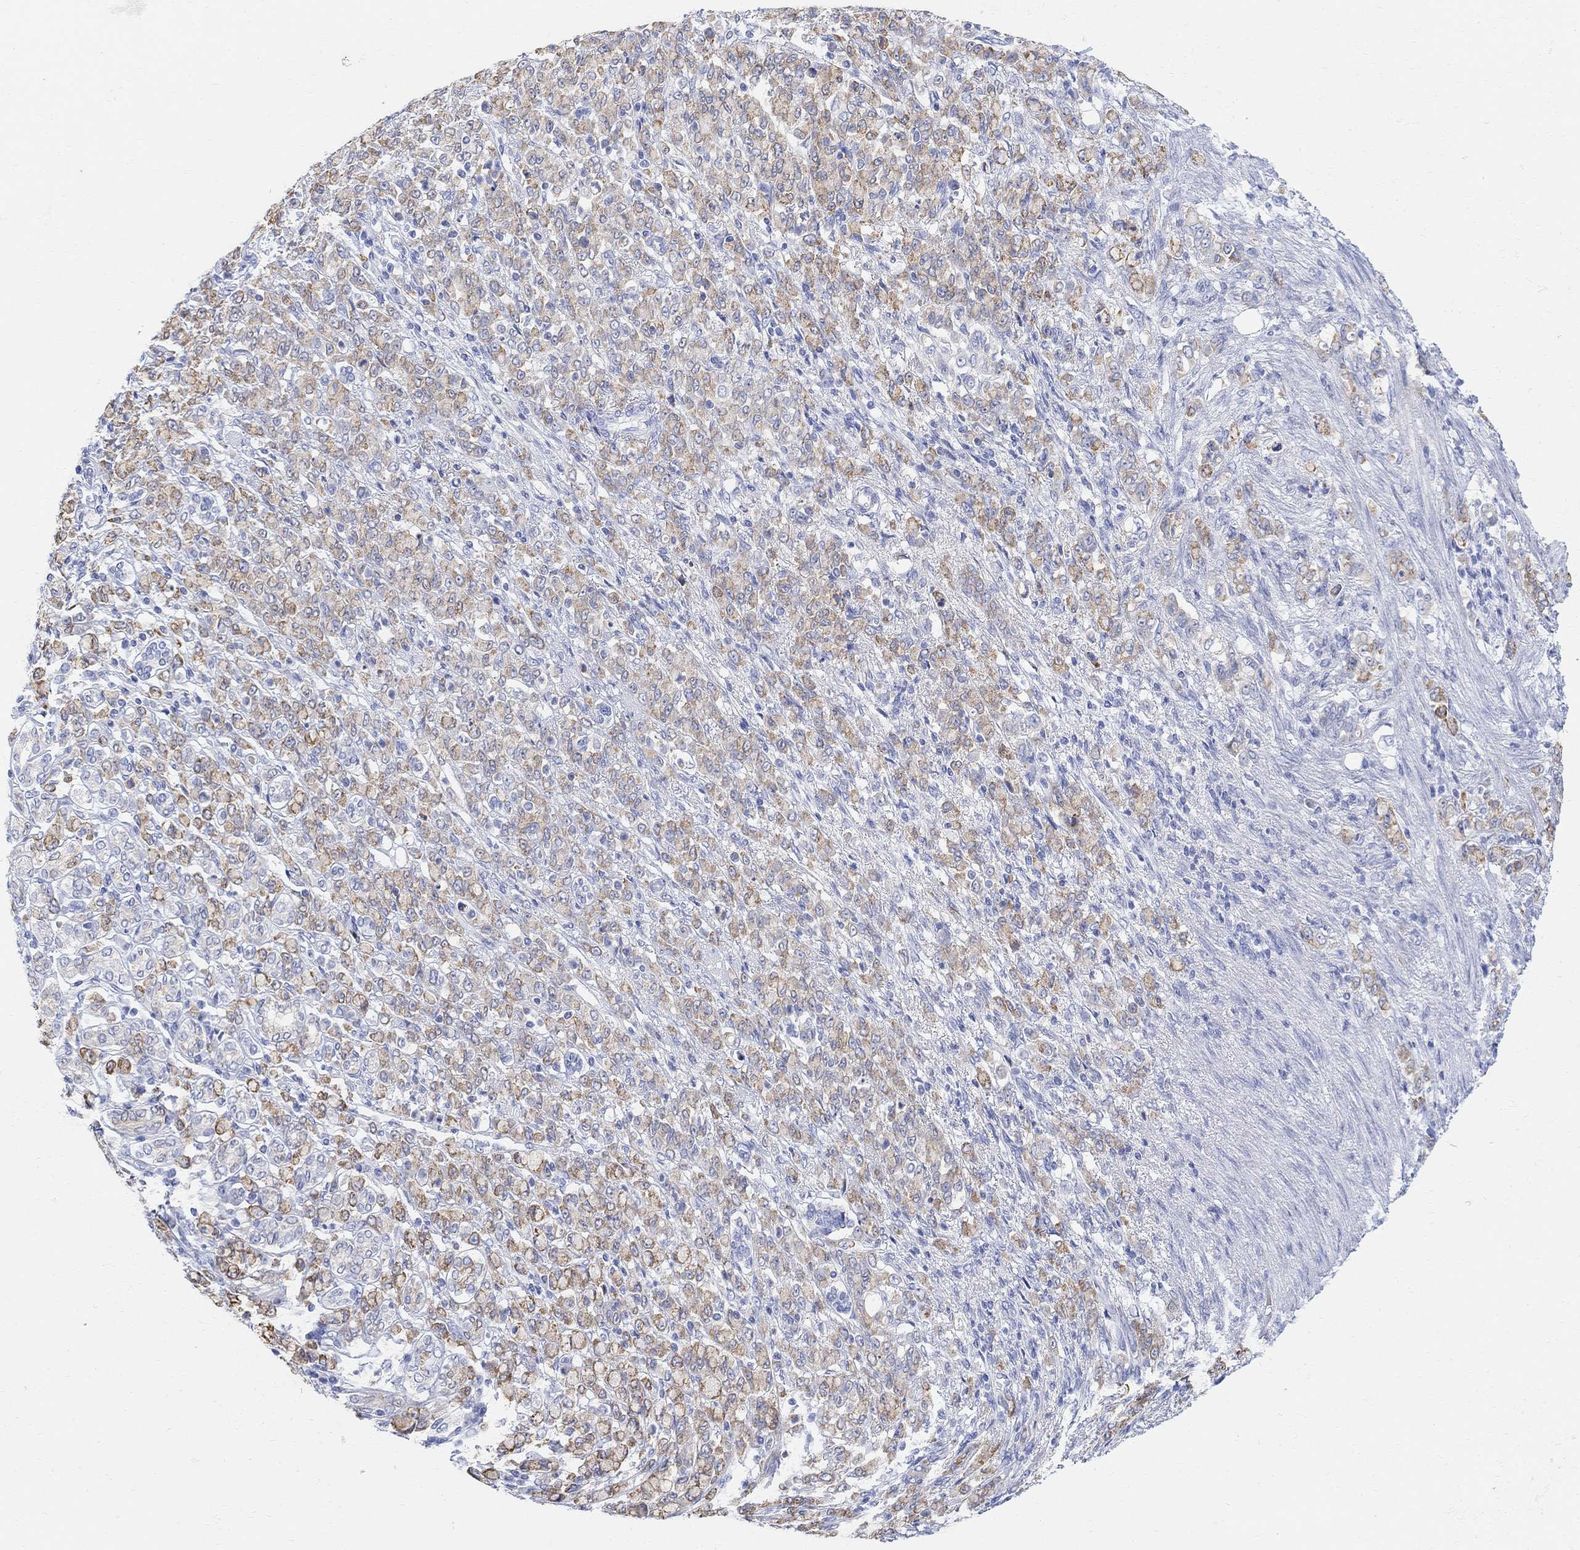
{"staining": {"intensity": "moderate", "quantity": ">75%", "location": "cytoplasmic/membranous"}, "tissue": "stomach cancer", "cell_type": "Tumor cells", "image_type": "cancer", "snomed": [{"axis": "morphology", "description": "Normal tissue, NOS"}, {"axis": "morphology", "description": "Adenocarcinoma, NOS"}, {"axis": "topography", "description": "Stomach"}], "caption": "Immunohistochemistry (IHC) (DAB) staining of human stomach cancer (adenocarcinoma) displays moderate cytoplasmic/membranous protein expression in approximately >75% of tumor cells. The protein of interest is shown in brown color, while the nuclei are stained blue.", "gene": "RETNLB", "patient": {"sex": "female", "age": 79}}